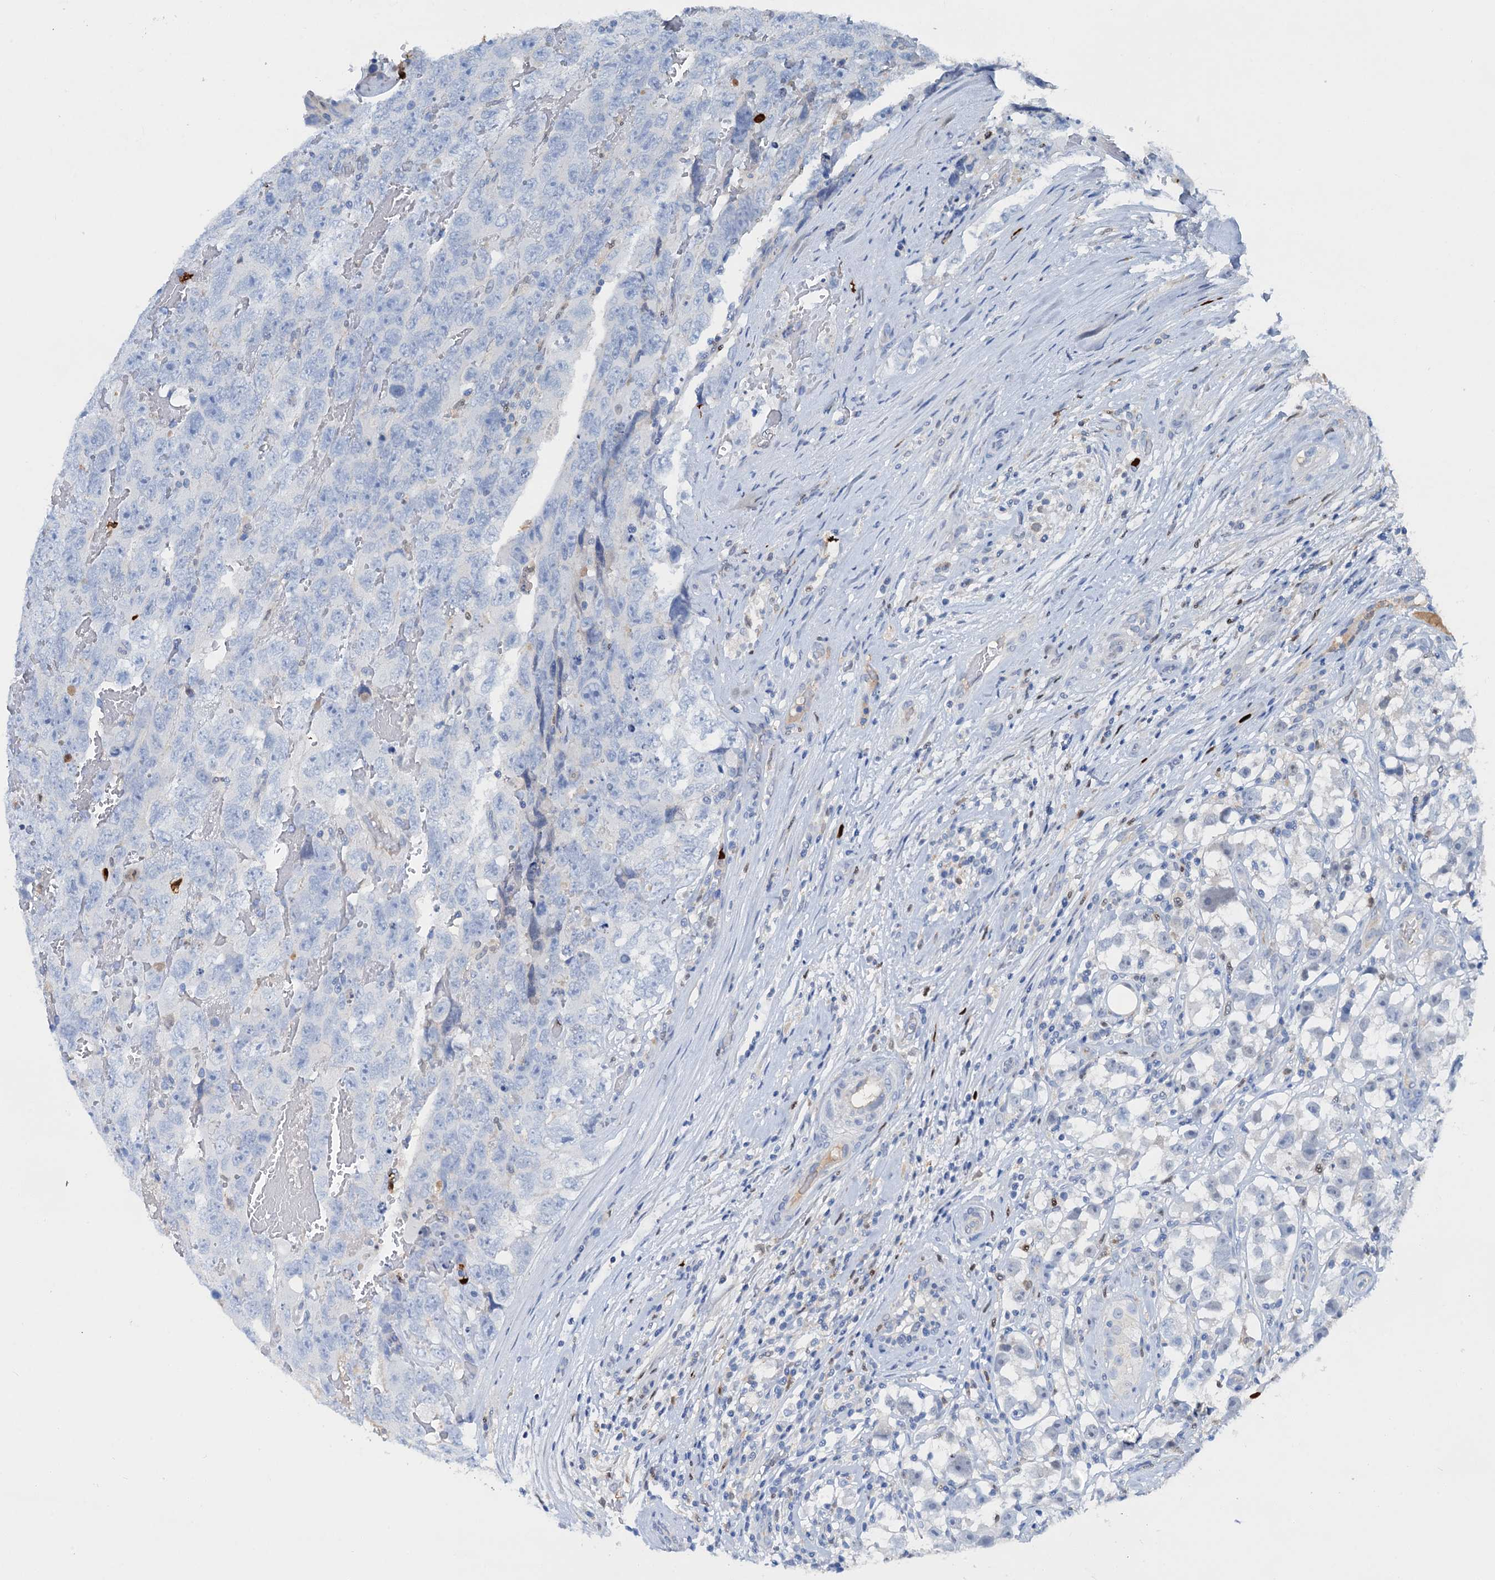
{"staining": {"intensity": "negative", "quantity": "none", "location": "none"}, "tissue": "testis cancer", "cell_type": "Tumor cells", "image_type": "cancer", "snomed": [{"axis": "morphology", "description": "Carcinoma, Embryonal, NOS"}, {"axis": "topography", "description": "Testis"}], "caption": "This histopathology image is of testis cancer (embryonal carcinoma) stained with immunohistochemistry (IHC) to label a protein in brown with the nuclei are counter-stained blue. There is no positivity in tumor cells.", "gene": "OTOA", "patient": {"sex": "male", "age": 45}}